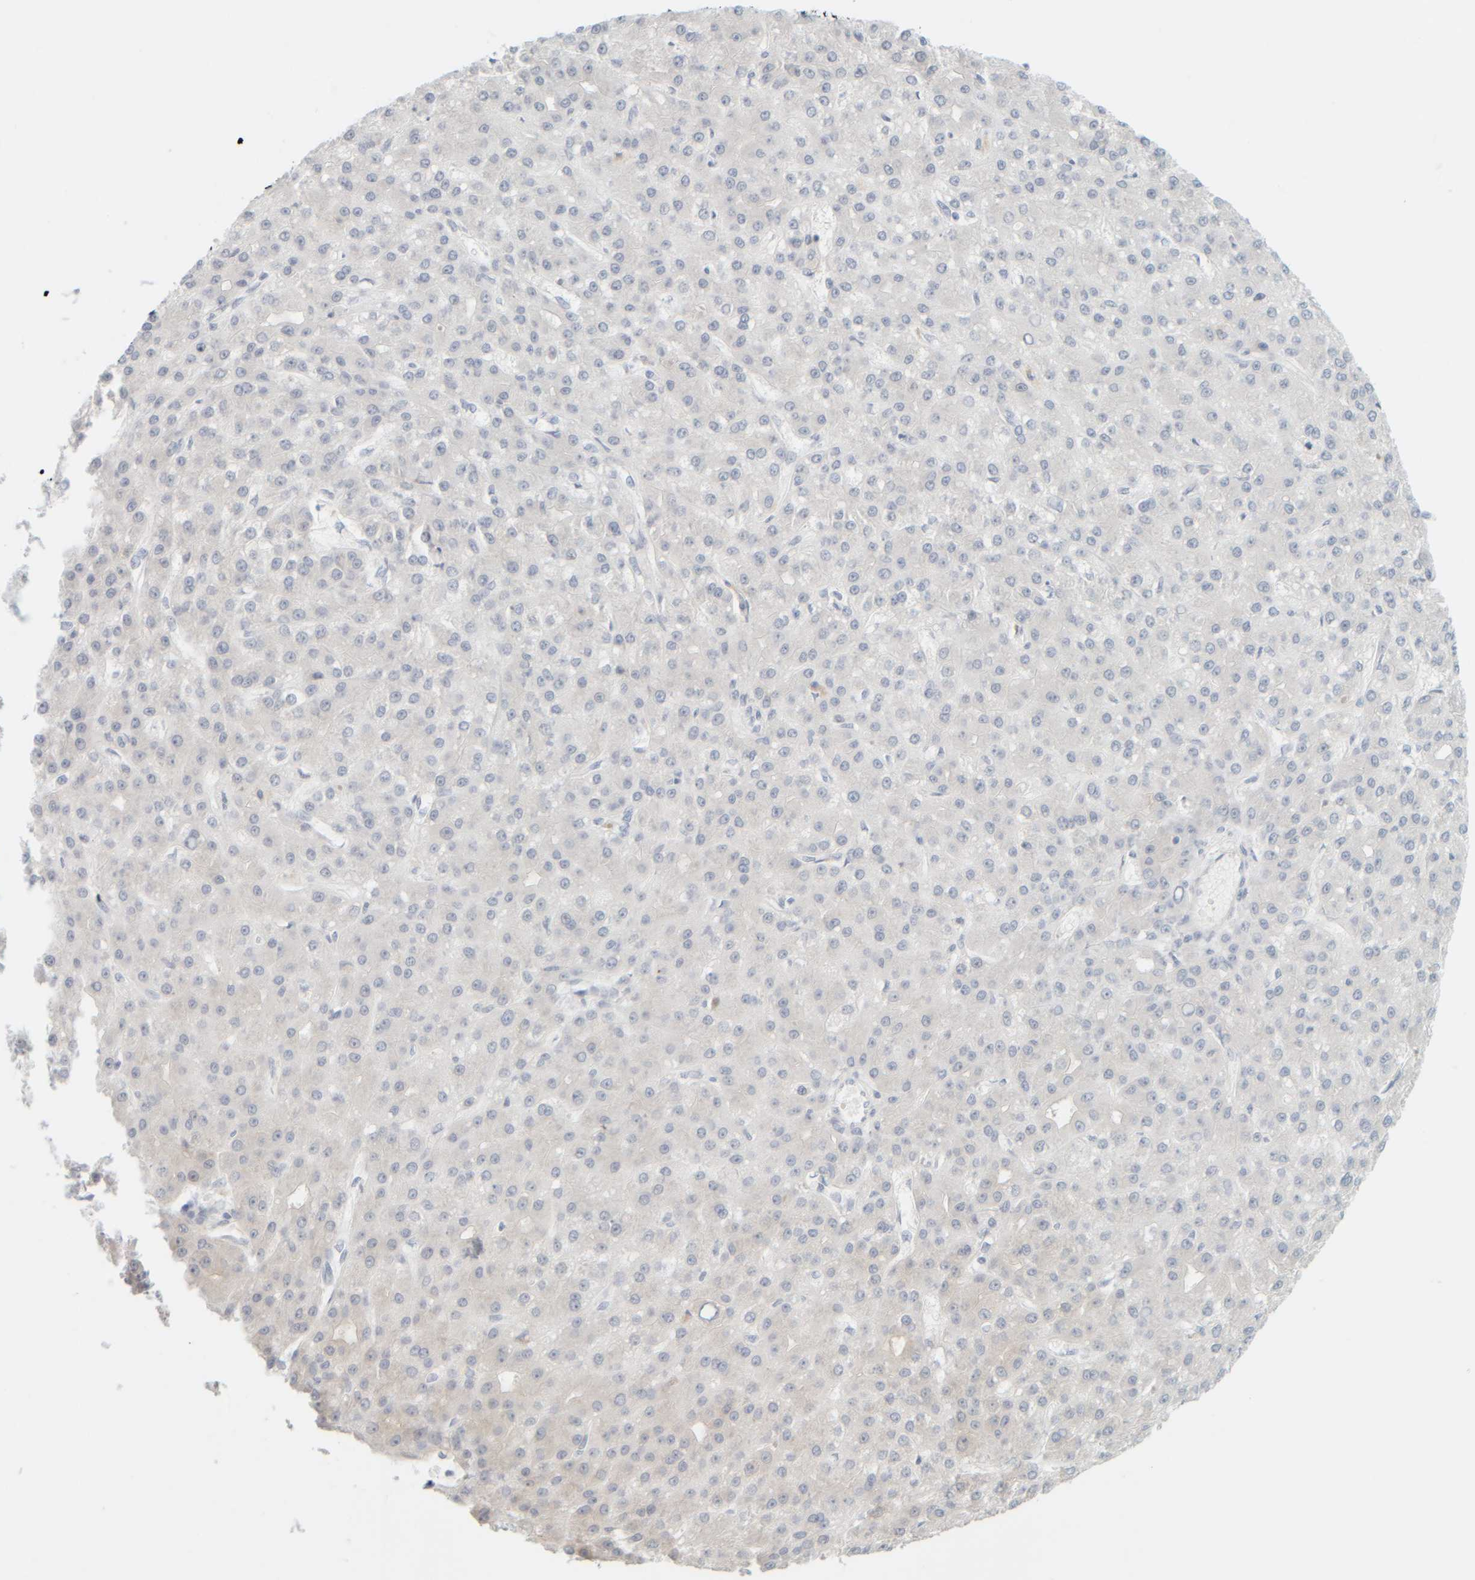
{"staining": {"intensity": "negative", "quantity": "none", "location": "none"}, "tissue": "liver cancer", "cell_type": "Tumor cells", "image_type": "cancer", "snomed": [{"axis": "morphology", "description": "Carcinoma, Hepatocellular, NOS"}, {"axis": "topography", "description": "Liver"}], "caption": "A high-resolution image shows immunohistochemistry (IHC) staining of hepatocellular carcinoma (liver), which shows no significant positivity in tumor cells. The staining is performed using DAB brown chromogen with nuclei counter-stained in using hematoxylin.", "gene": "PTGES3L-AARSD1", "patient": {"sex": "male", "age": 67}}